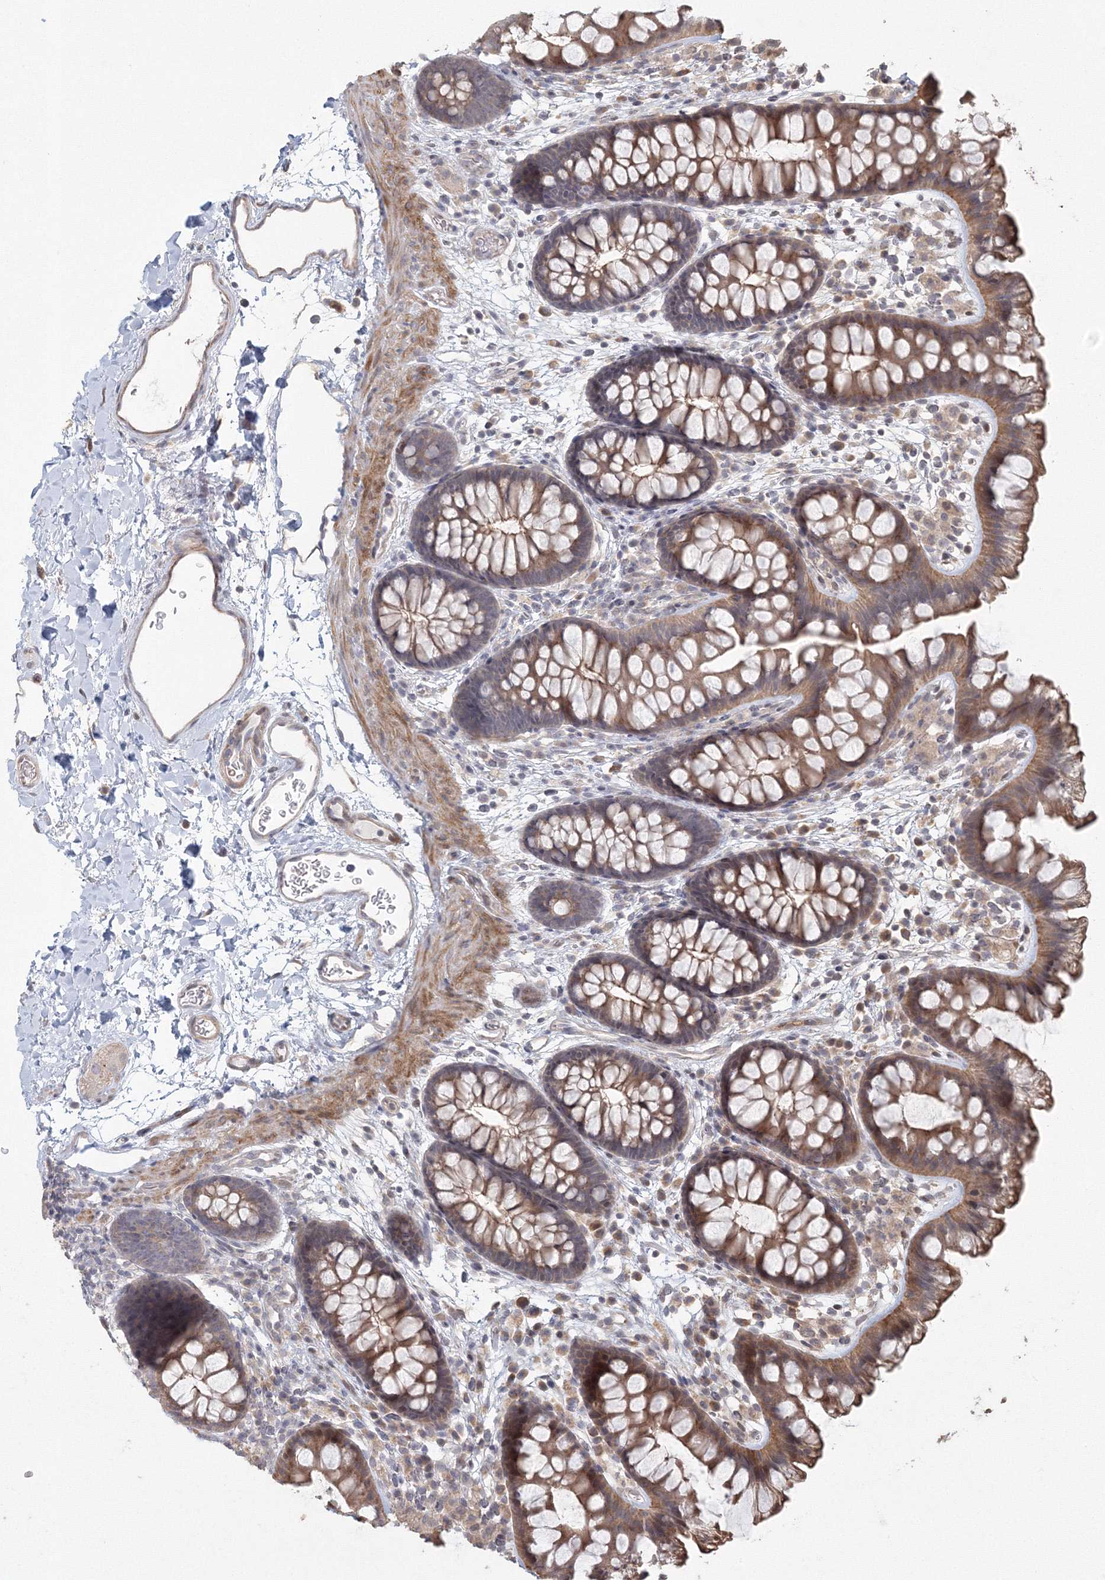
{"staining": {"intensity": "weak", "quantity": ">75%", "location": "cytoplasmic/membranous"}, "tissue": "colon", "cell_type": "Endothelial cells", "image_type": "normal", "snomed": [{"axis": "morphology", "description": "Normal tissue, NOS"}, {"axis": "topography", "description": "Colon"}], "caption": "An immunohistochemistry (IHC) histopathology image of normal tissue is shown. Protein staining in brown highlights weak cytoplasmic/membranous positivity in colon within endothelial cells.", "gene": "TACC2", "patient": {"sex": "female", "age": 62}}